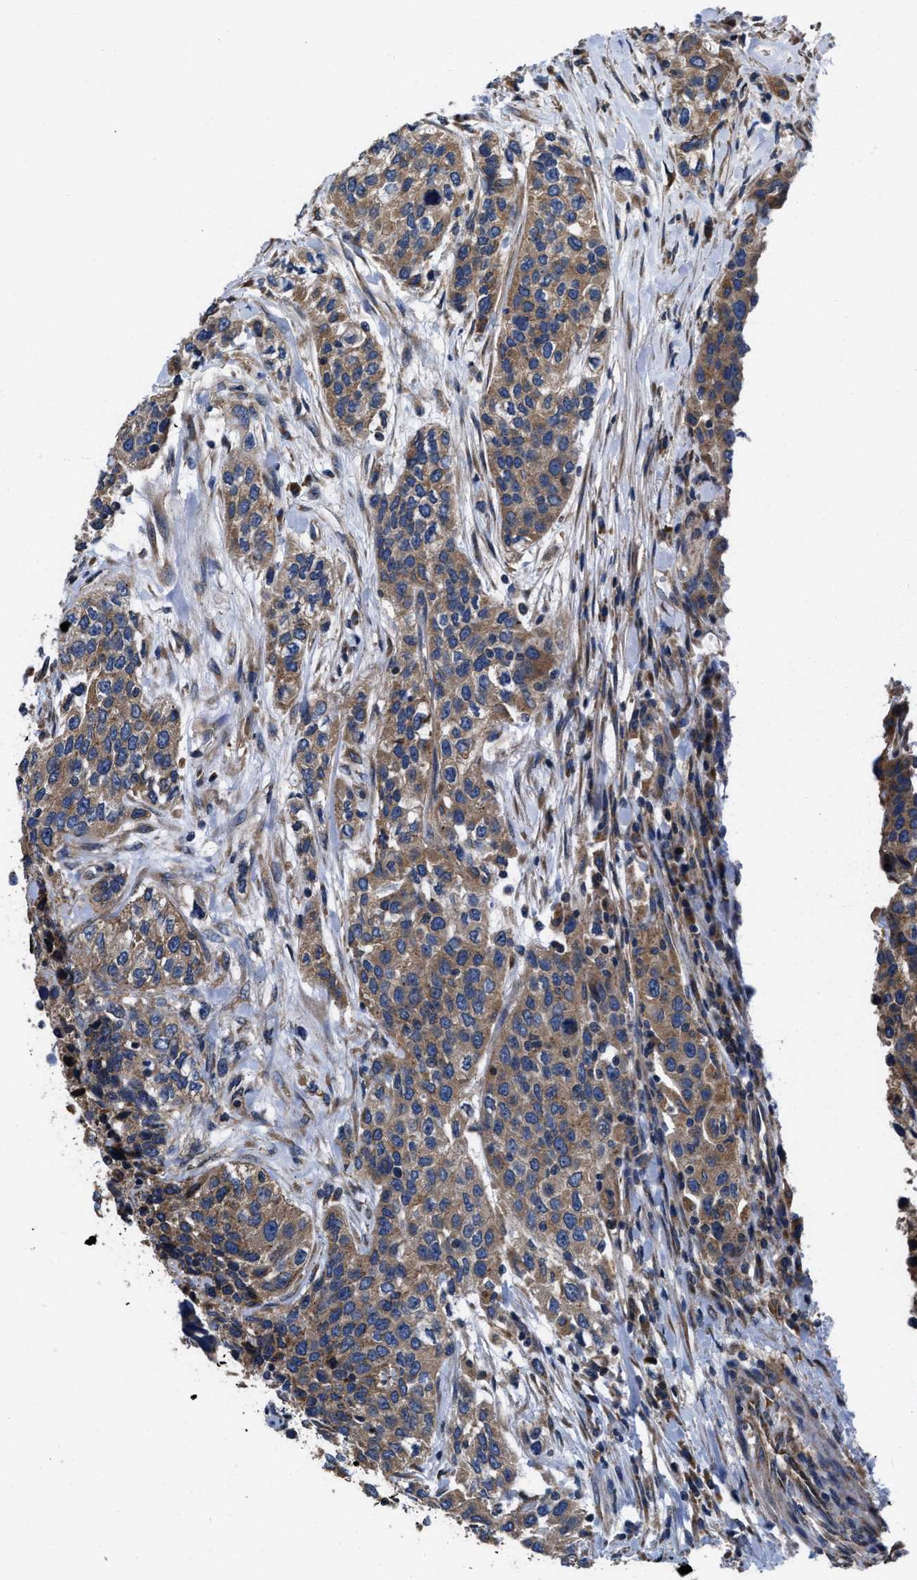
{"staining": {"intensity": "moderate", "quantity": ">75%", "location": "cytoplasmic/membranous"}, "tissue": "urothelial cancer", "cell_type": "Tumor cells", "image_type": "cancer", "snomed": [{"axis": "morphology", "description": "Urothelial carcinoma, High grade"}, {"axis": "topography", "description": "Urinary bladder"}], "caption": "IHC (DAB) staining of human urothelial cancer reveals moderate cytoplasmic/membranous protein staining in approximately >75% of tumor cells. The staining was performed using DAB (3,3'-diaminobenzidine) to visualize the protein expression in brown, while the nuclei were stained in blue with hematoxylin (Magnification: 20x).", "gene": "CEP128", "patient": {"sex": "female", "age": 80}}